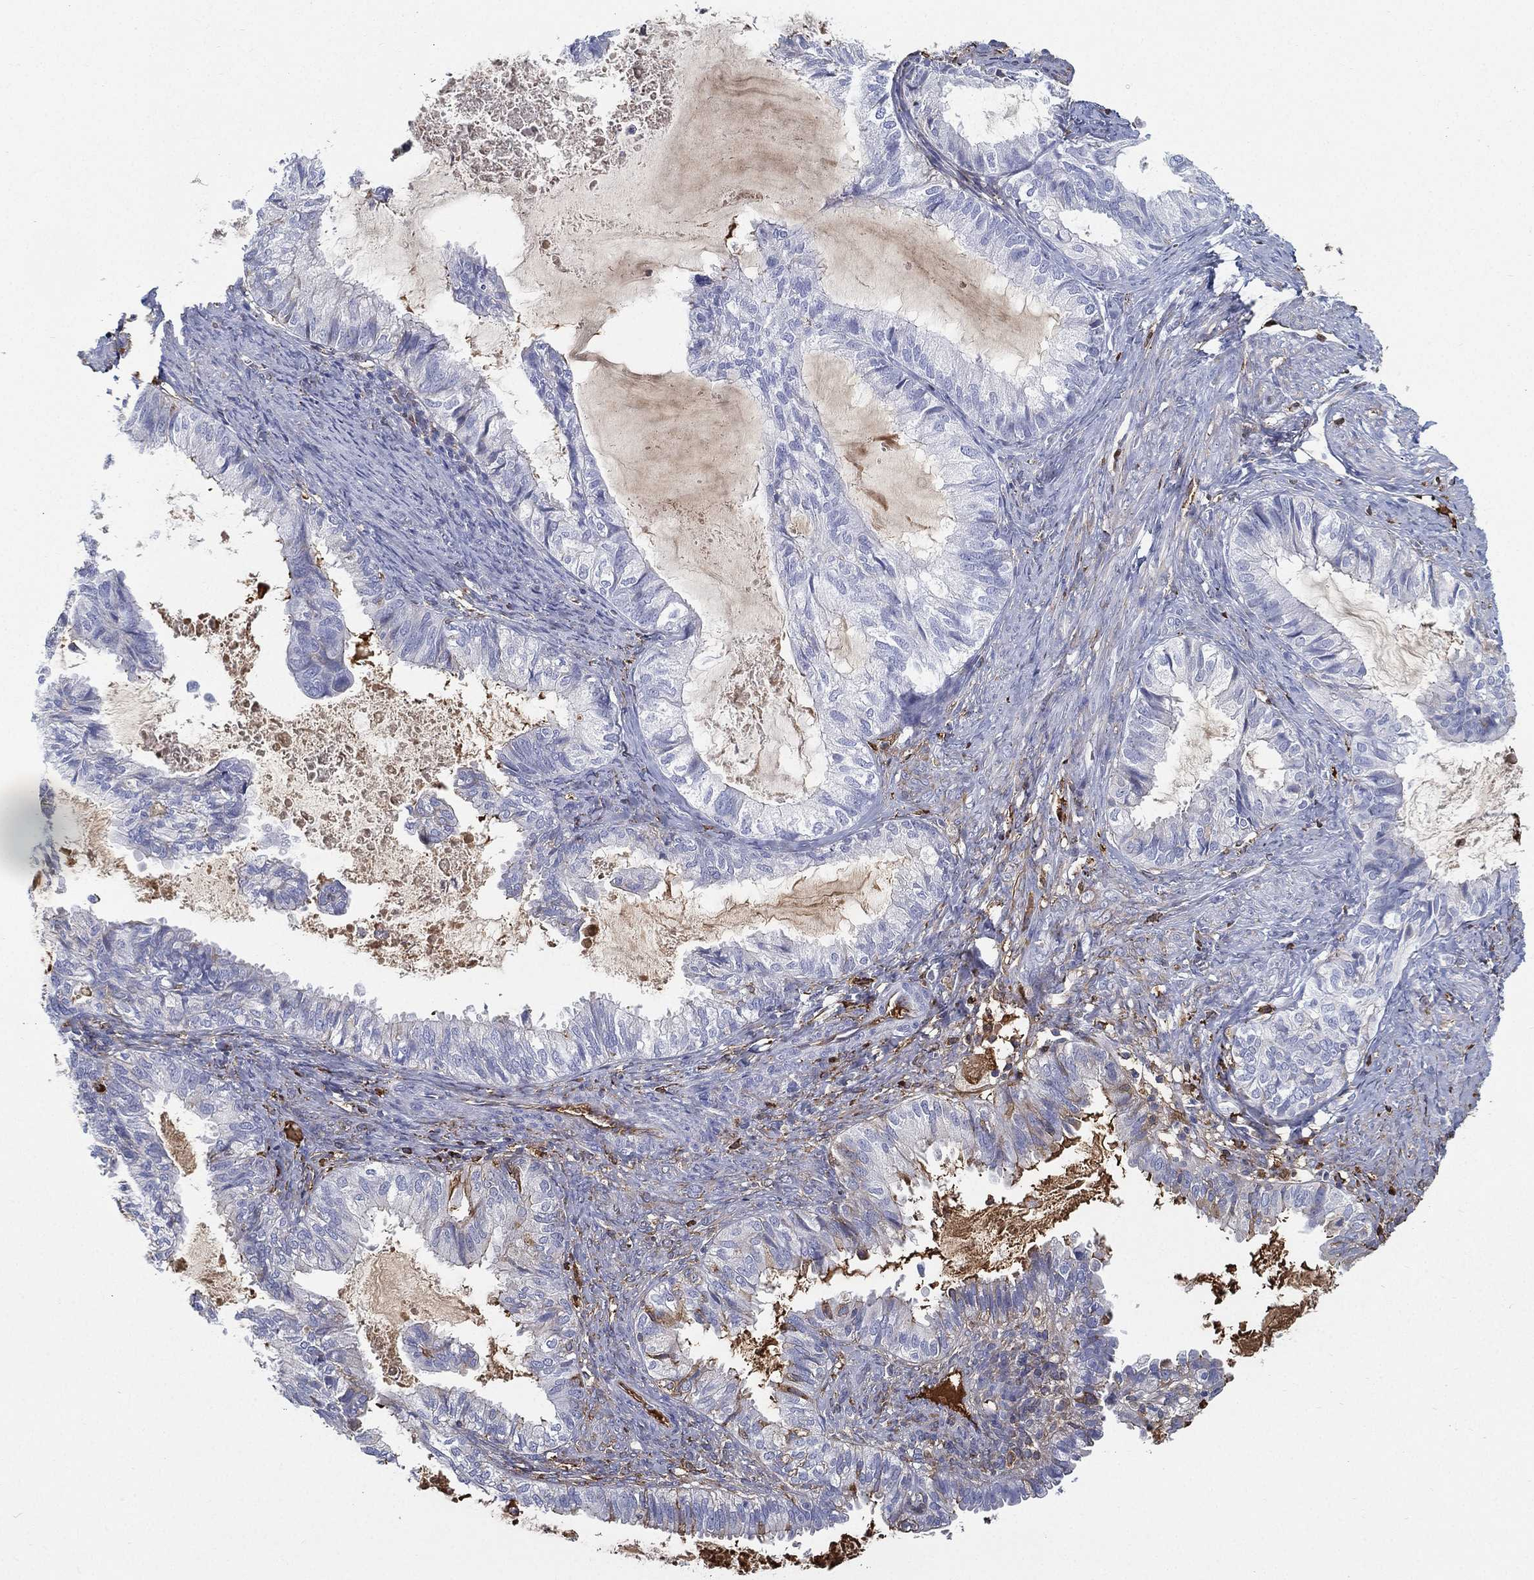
{"staining": {"intensity": "negative", "quantity": "none", "location": "none"}, "tissue": "endometrial cancer", "cell_type": "Tumor cells", "image_type": "cancer", "snomed": [{"axis": "morphology", "description": "Adenocarcinoma, NOS"}, {"axis": "topography", "description": "Endometrium"}], "caption": "DAB immunohistochemical staining of endometrial cancer (adenocarcinoma) demonstrates no significant expression in tumor cells.", "gene": "IFNB1", "patient": {"sex": "female", "age": 86}}